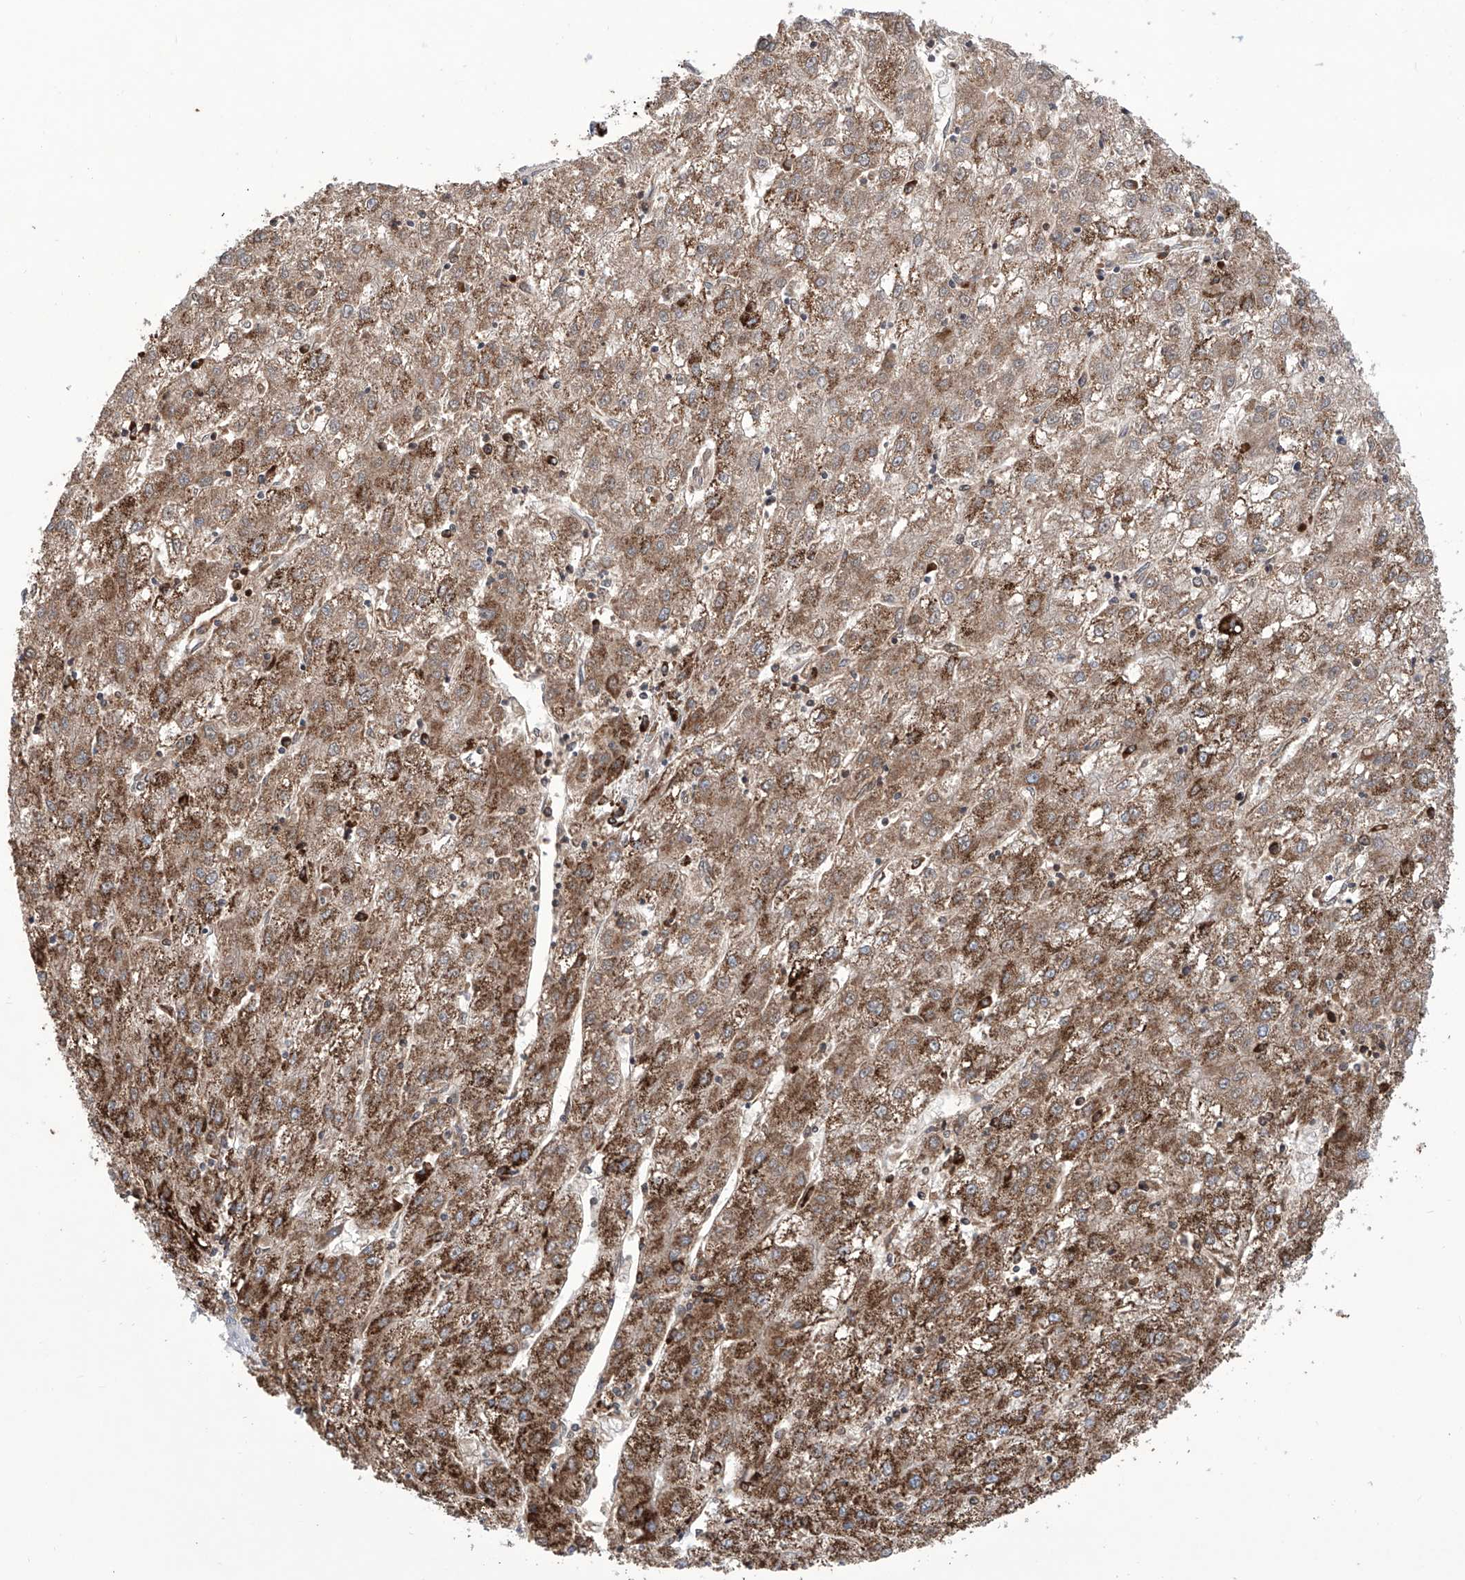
{"staining": {"intensity": "strong", "quantity": "25%-75%", "location": "cytoplasmic/membranous"}, "tissue": "liver cancer", "cell_type": "Tumor cells", "image_type": "cancer", "snomed": [{"axis": "morphology", "description": "Carcinoma, Hepatocellular, NOS"}, {"axis": "topography", "description": "Liver"}], "caption": "Liver hepatocellular carcinoma stained with a brown dye displays strong cytoplasmic/membranous positive positivity in about 25%-75% of tumor cells.", "gene": "ALDH6A1", "patient": {"sex": "male", "age": 72}}